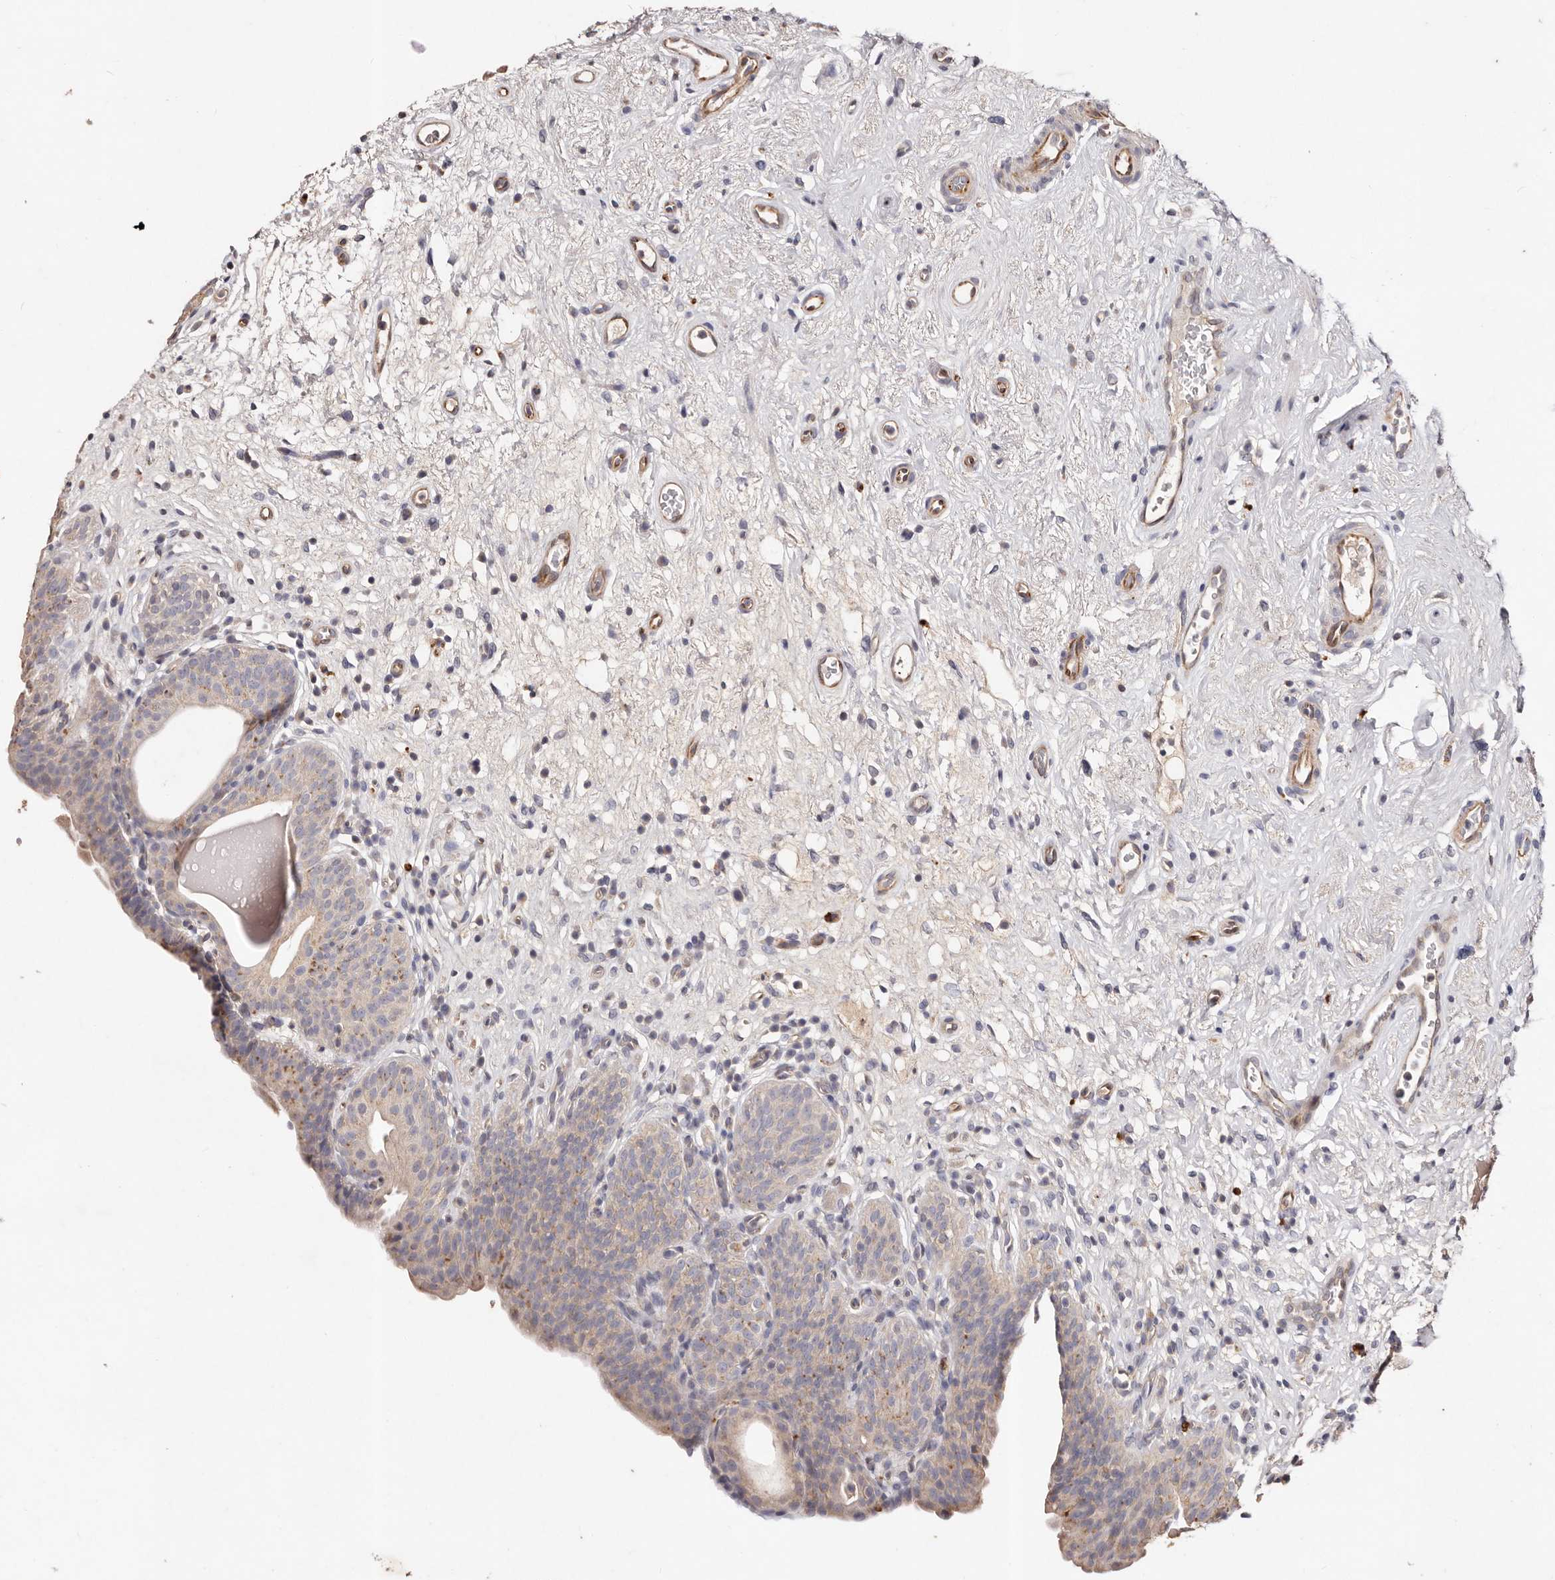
{"staining": {"intensity": "weak", "quantity": "25%-75%", "location": "cytoplasmic/membranous"}, "tissue": "urinary bladder", "cell_type": "Urothelial cells", "image_type": "normal", "snomed": [{"axis": "morphology", "description": "Normal tissue, NOS"}, {"axis": "topography", "description": "Urinary bladder"}], "caption": "Protein expression analysis of normal urinary bladder displays weak cytoplasmic/membranous staining in about 25%-75% of urothelial cells. (Brightfield microscopy of DAB IHC at high magnification).", "gene": "THBS3", "patient": {"sex": "male", "age": 83}}